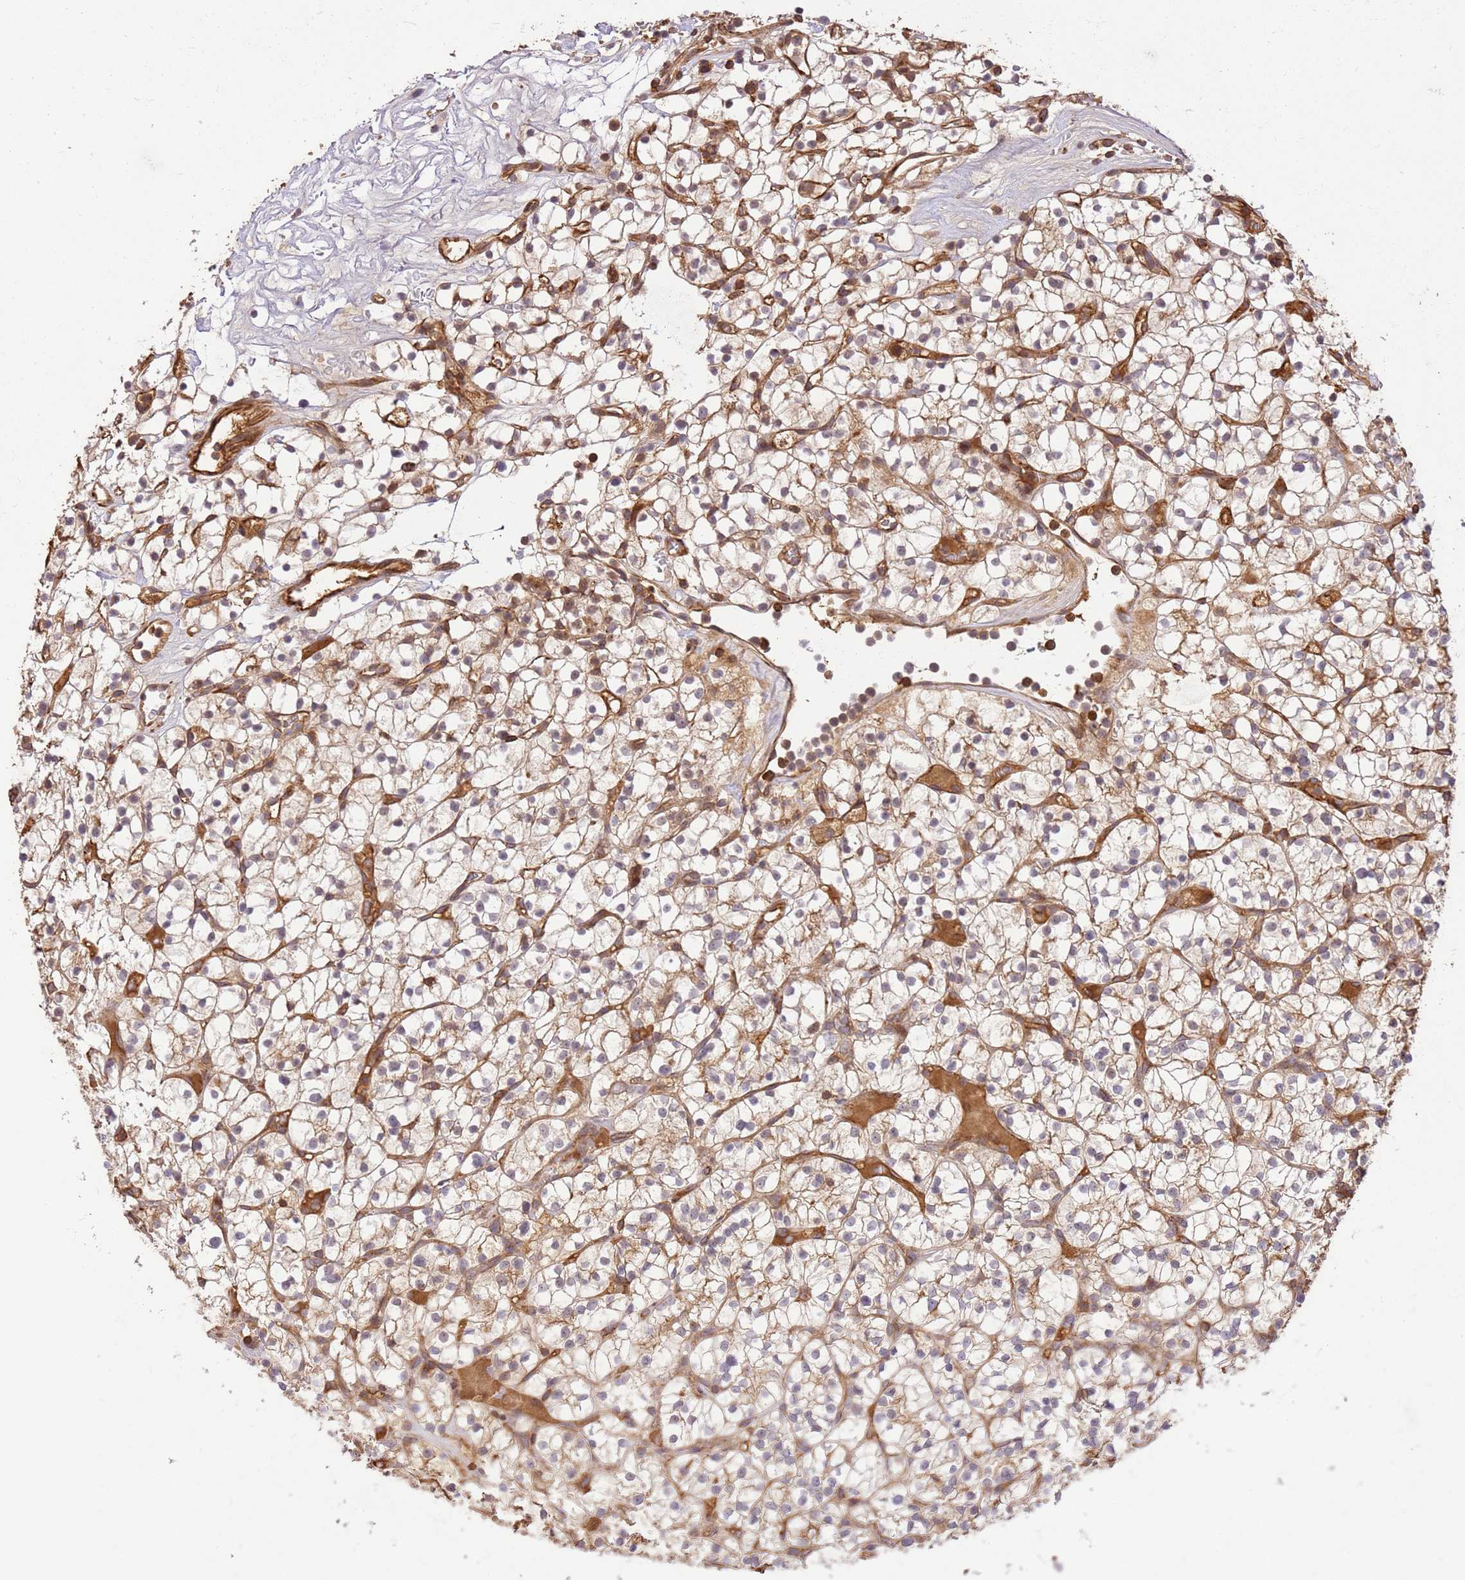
{"staining": {"intensity": "weak", "quantity": "25%-75%", "location": "cytoplasmic/membranous"}, "tissue": "renal cancer", "cell_type": "Tumor cells", "image_type": "cancer", "snomed": [{"axis": "morphology", "description": "Adenocarcinoma, NOS"}, {"axis": "topography", "description": "Kidney"}], "caption": "Brown immunohistochemical staining in human adenocarcinoma (renal) reveals weak cytoplasmic/membranous expression in about 25%-75% of tumor cells.", "gene": "KATNAL2", "patient": {"sex": "female", "age": 64}}